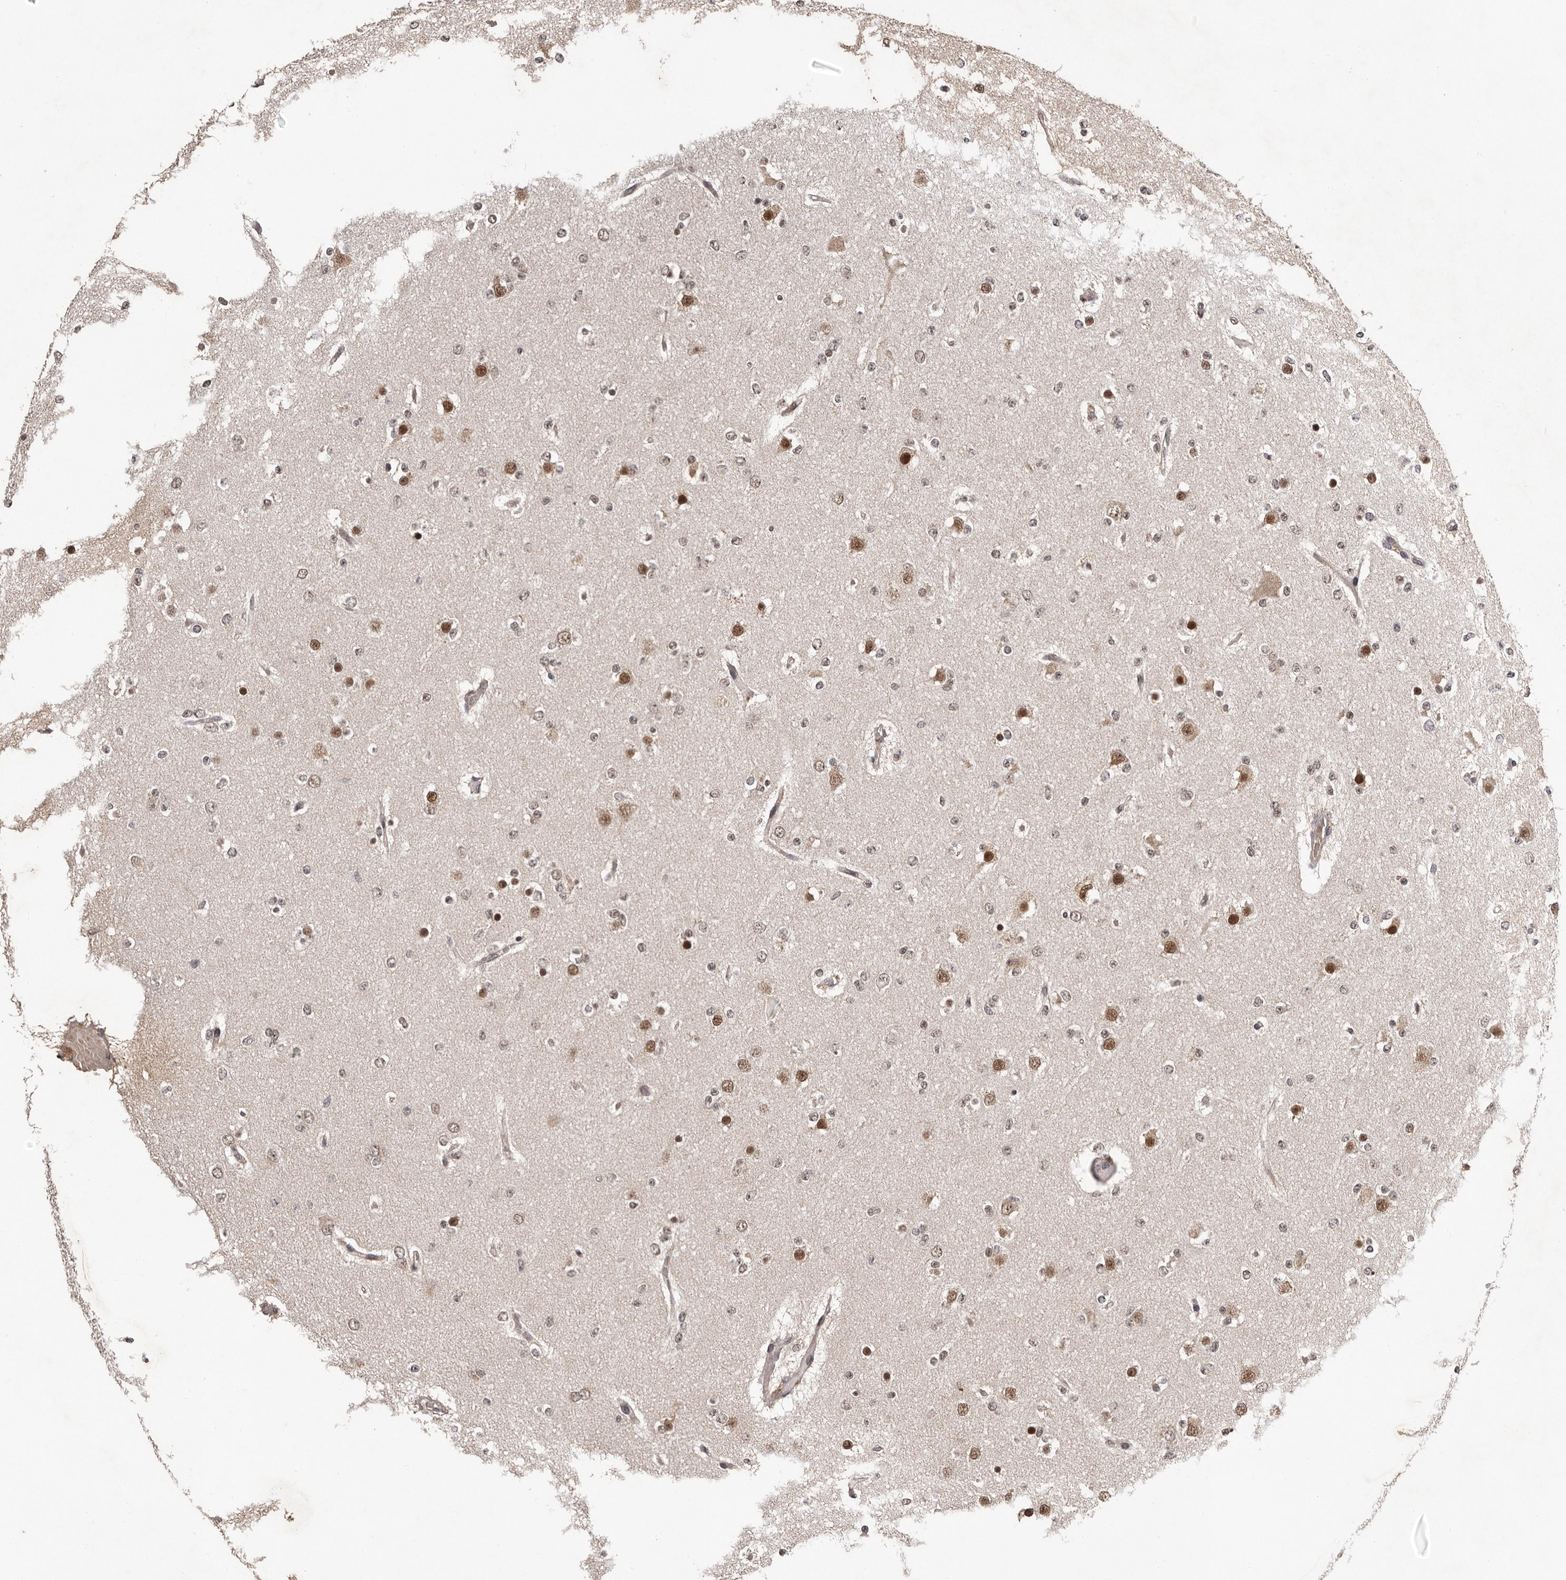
{"staining": {"intensity": "weak", "quantity": "25%-75%", "location": "nuclear"}, "tissue": "glioma", "cell_type": "Tumor cells", "image_type": "cancer", "snomed": [{"axis": "morphology", "description": "Glioma, malignant, Low grade"}, {"axis": "topography", "description": "Brain"}], "caption": "Immunohistochemical staining of human glioma exhibits low levels of weak nuclear expression in about 25%-75% of tumor cells.", "gene": "VPS37A", "patient": {"sex": "female", "age": 22}}